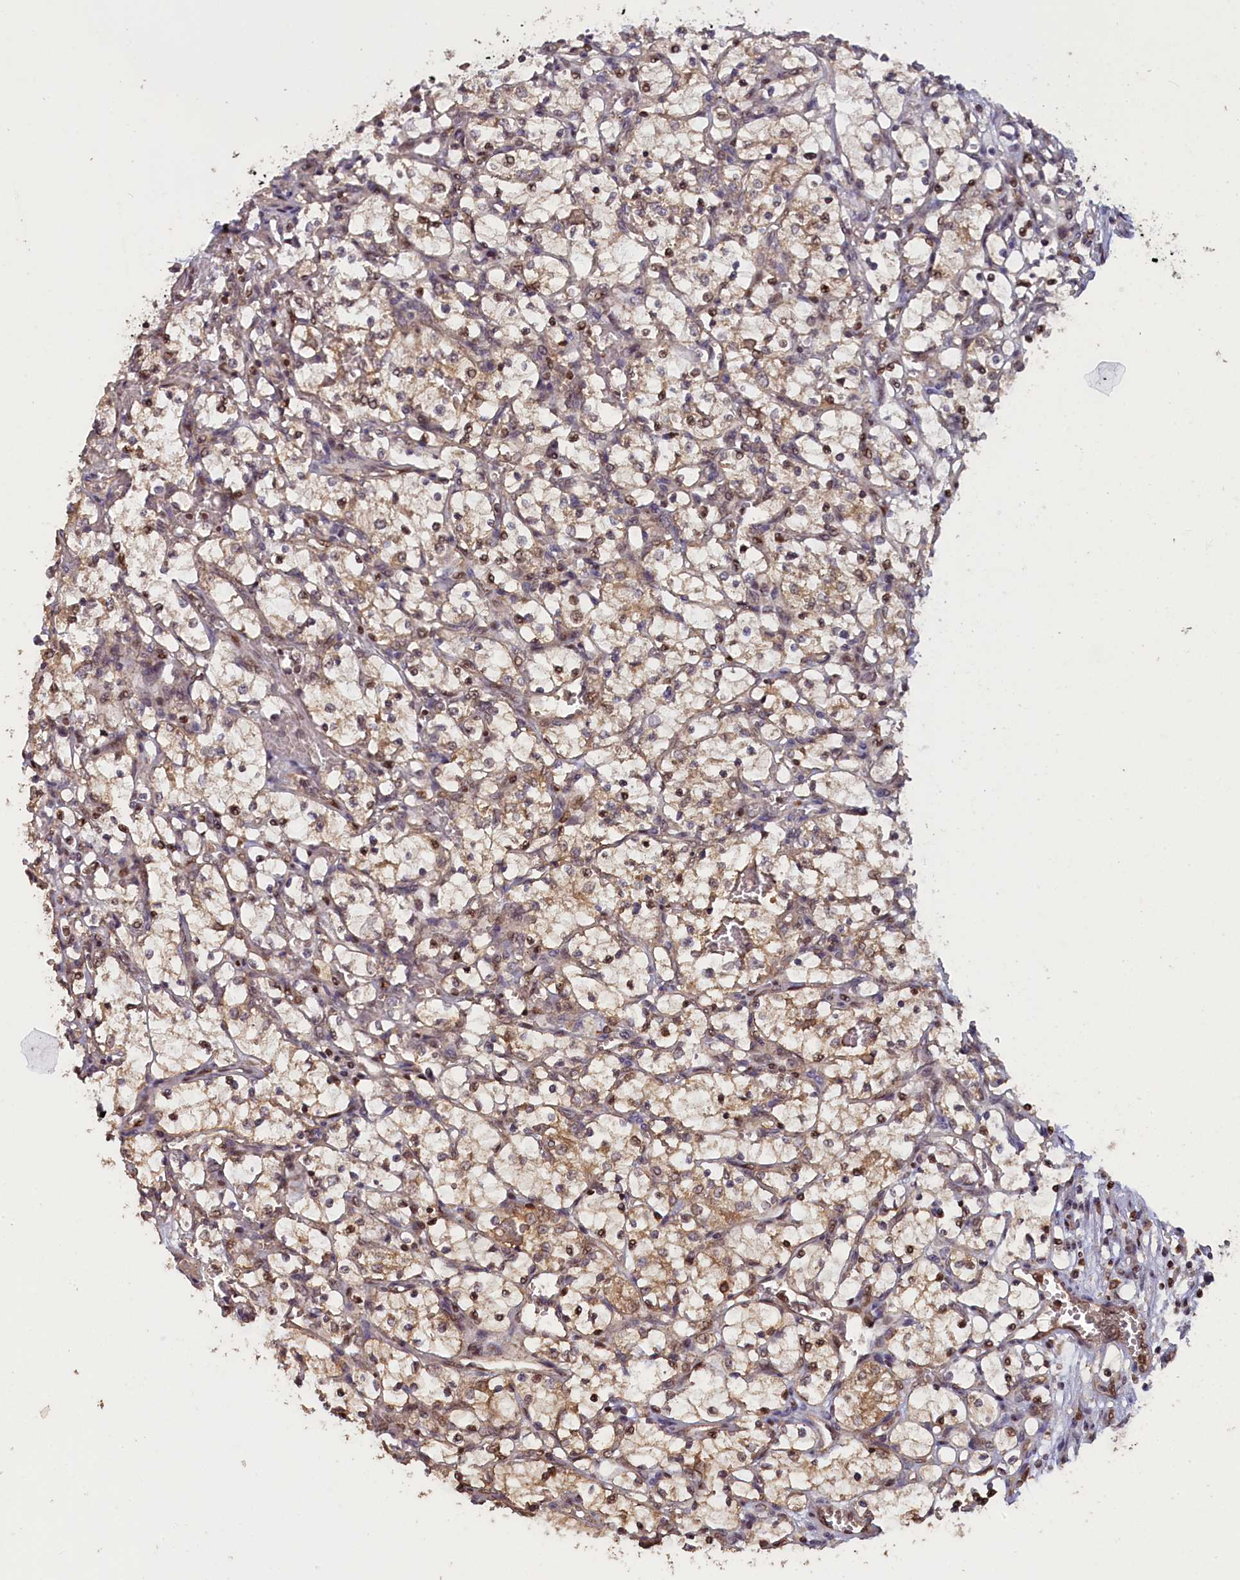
{"staining": {"intensity": "weak", "quantity": ">75%", "location": "cytoplasmic/membranous,nuclear"}, "tissue": "renal cancer", "cell_type": "Tumor cells", "image_type": "cancer", "snomed": [{"axis": "morphology", "description": "Adenocarcinoma, NOS"}, {"axis": "topography", "description": "Kidney"}], "caption": "Immunohistochemical staining of renal cancer (adenocarcinoma) displays low levels of weak cytoplasmic/membranous and nuclear staining in approximately >75% of tumor cells. (Brightfield microscopy of DAB IHC at high magnification).", "gene": "NUBP1", "patient": {"sex": "female", "age": 69}}